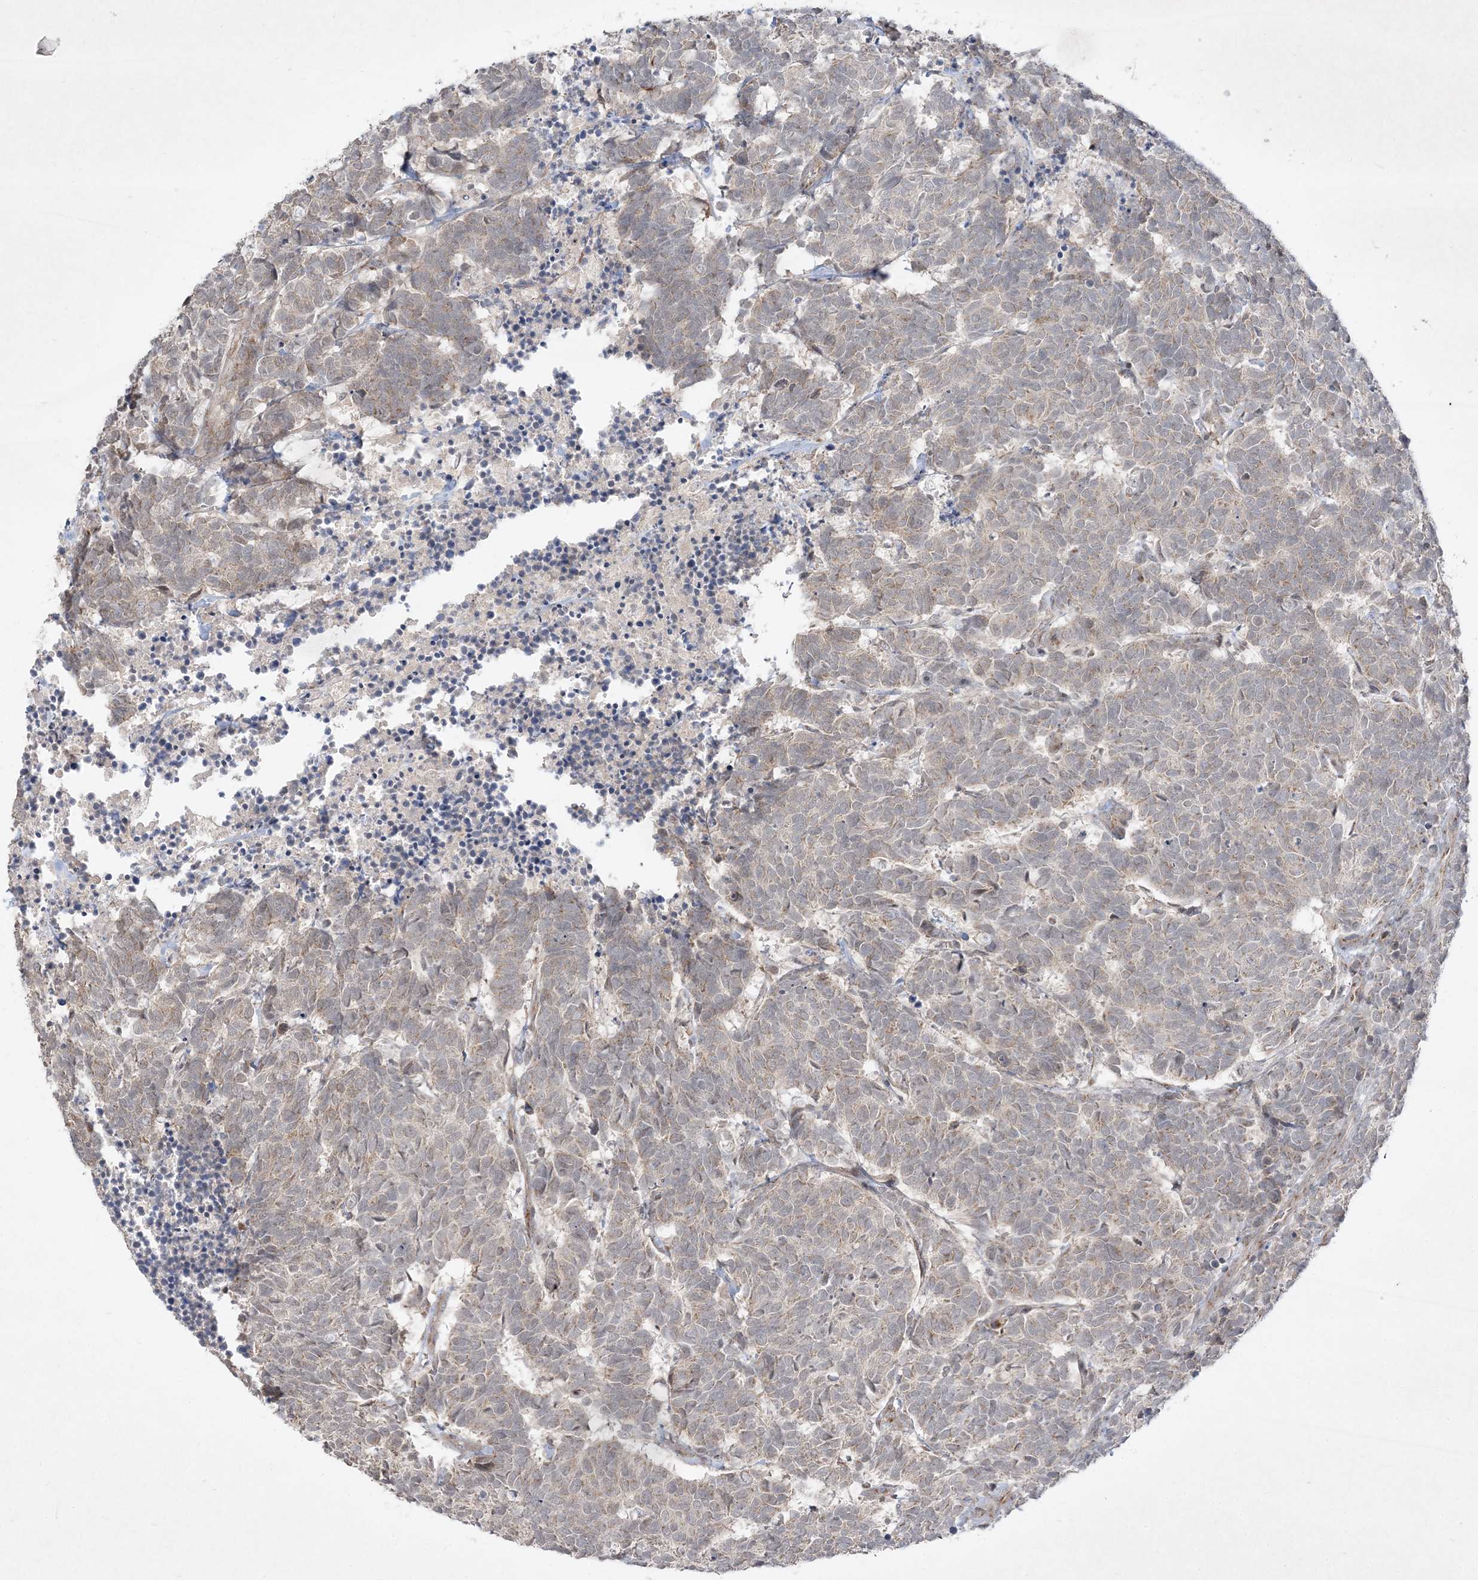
{"staining": {"intensity": "weak", "quantity": "25%-75%", "location": "cytoplasmic/membranous"}, "tissue": "carcinoid", "cell_type": "Tumor cells", "image_type": "cancer", "snomed": [{"axis": "morphology", "description": "Carcinoma, NOS"}, {"axis": "morphology", "description": "Carcinoid, malignant, NOS"}, {"axis": "topography", "description": "Urinary bladder"}], "caption": "Carcinoma stained with DAB immunohistochemistry (IHC) reveals low levels of weak cytoplasmic/membranous positivity in about 25%-75% of tumor cells.", "gene": "CLNK", "patient": {"sex": "male", "age": 57}}